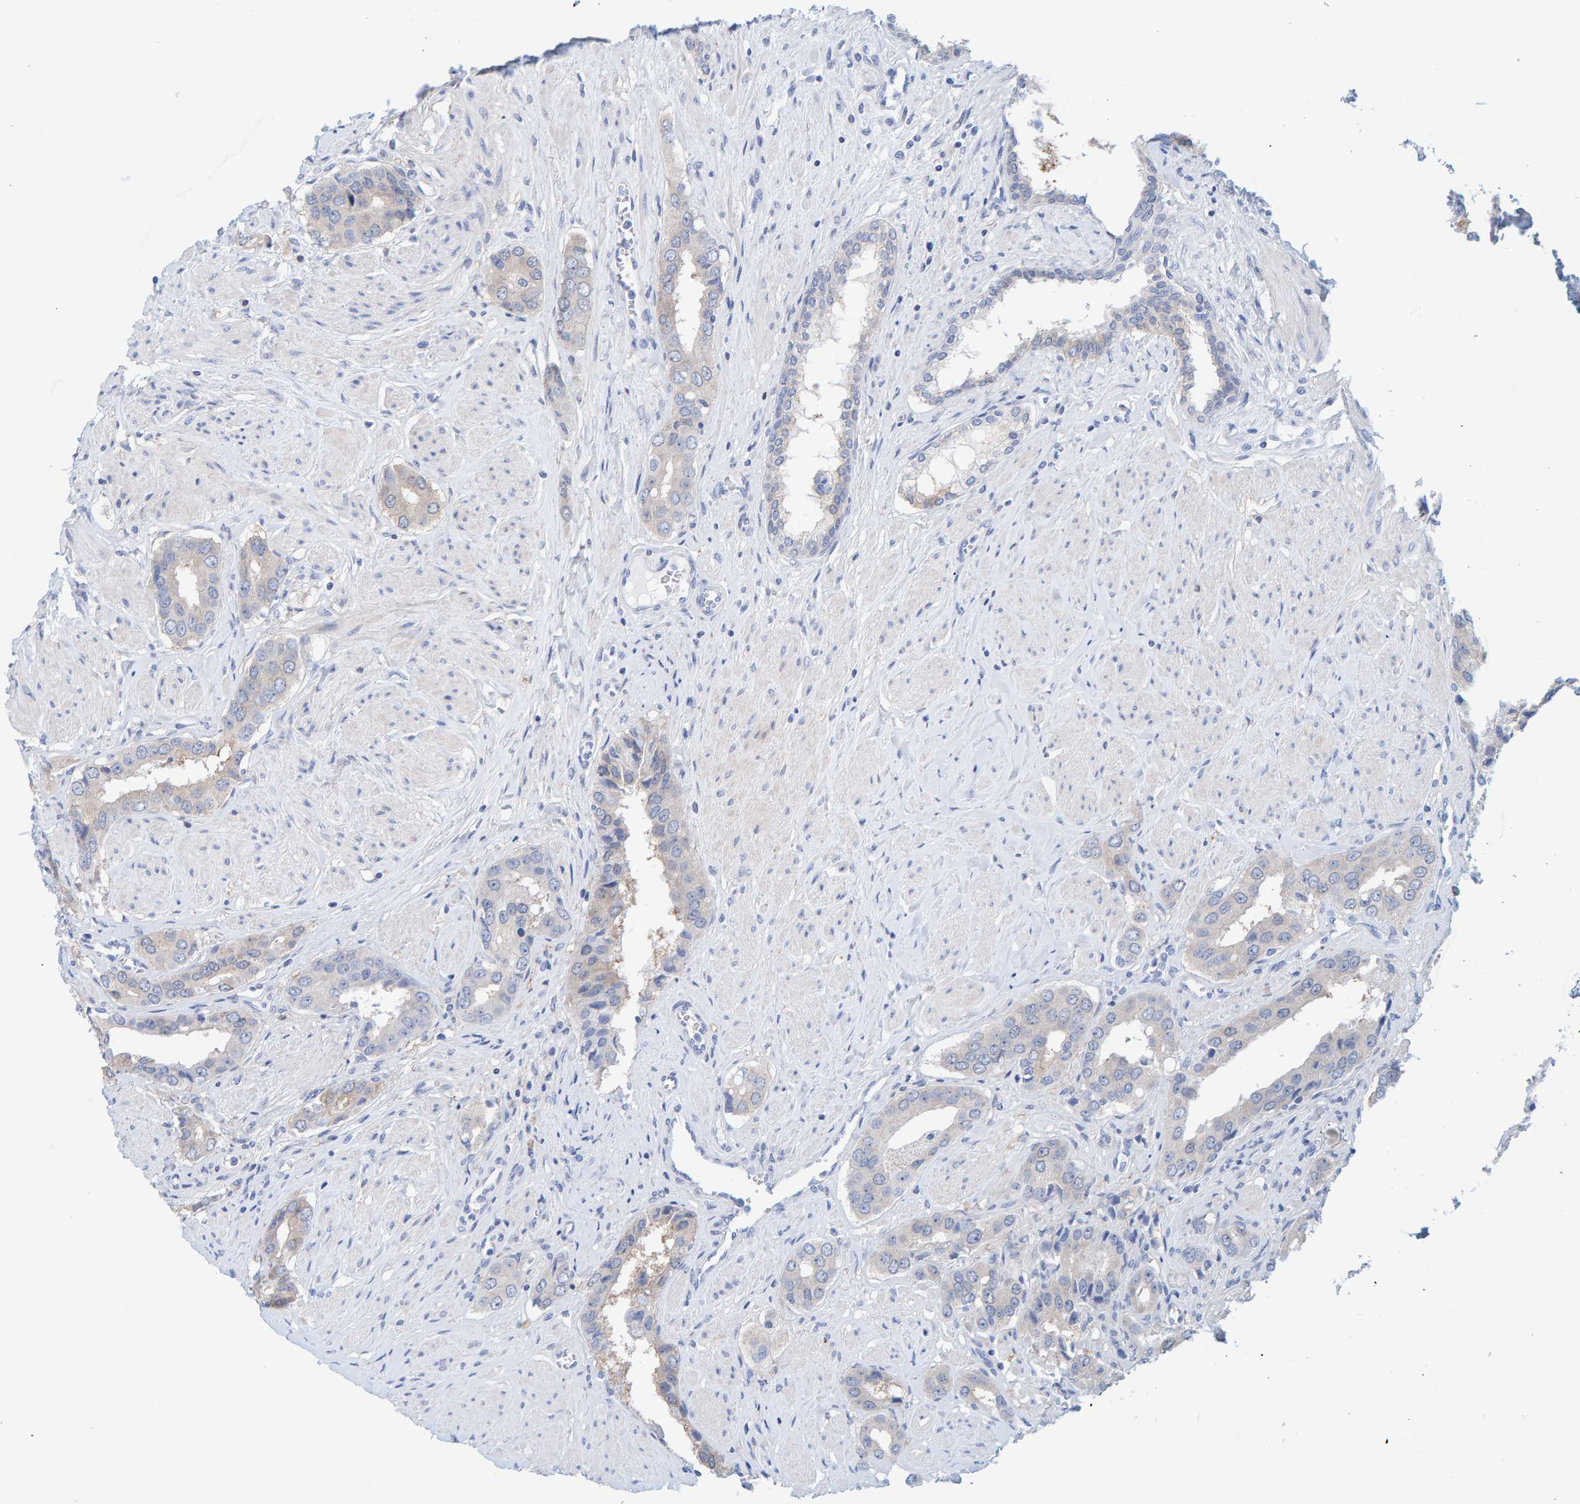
{"staining": {"intensity": "negative", "quantity": "none", "location": "none"}, "tissue": "prostate cancer", "cell_type": "Tumor cells", "image_type": "cancer", "snomed": [{"axis": "morphology", "description": "Adenocarcinoma, High grade"}, {"axis": "topography", "description": "Prostate"}], "caption": "The photomicrograph reveals no staining of tumor cells in prostate adenocarcinoma (high-grade).", "gene": "KLHL11", "patient": {"sex": "male", "age": 52}}